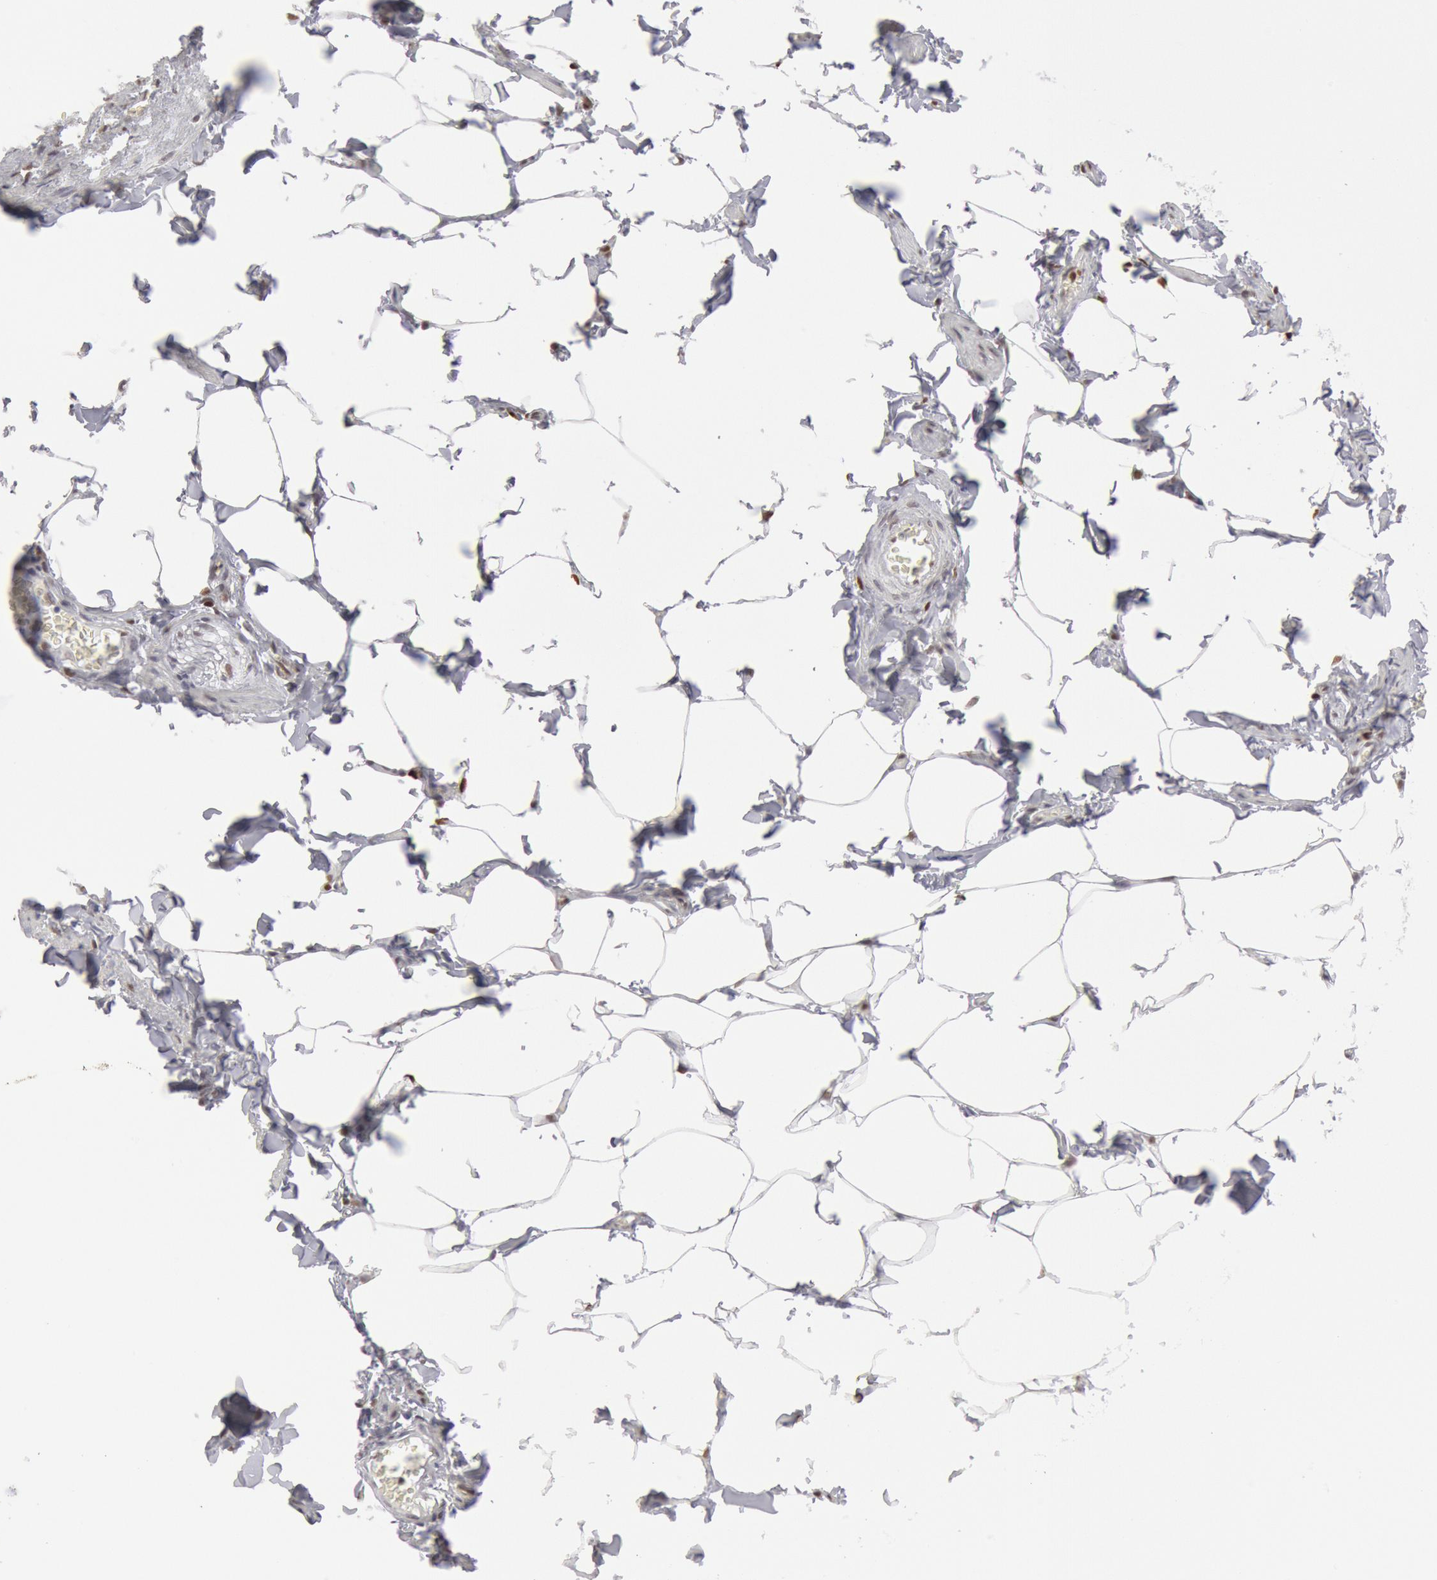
{"staining": {"intensity": "moderate", "quantity": ">75%", "location": "nuclear"}, "tissue": "adipose tissue", "cell_type": "Adipocytes", "image_type": "normal", "snomed": [{"axis": "morphology", "description": "Normal tissue, NOS"}, {"axis": "topography", "description": "Vascular tissue"}], "caption": "DAB (3,3'-diaminobenzidine) immunohistochemical staining of normal adipose tissue displays moderate nuclear protein staining in about >75% of adipocytes.", "gene": "SUB1", "patient": {"sex": "male", "age": 41}}